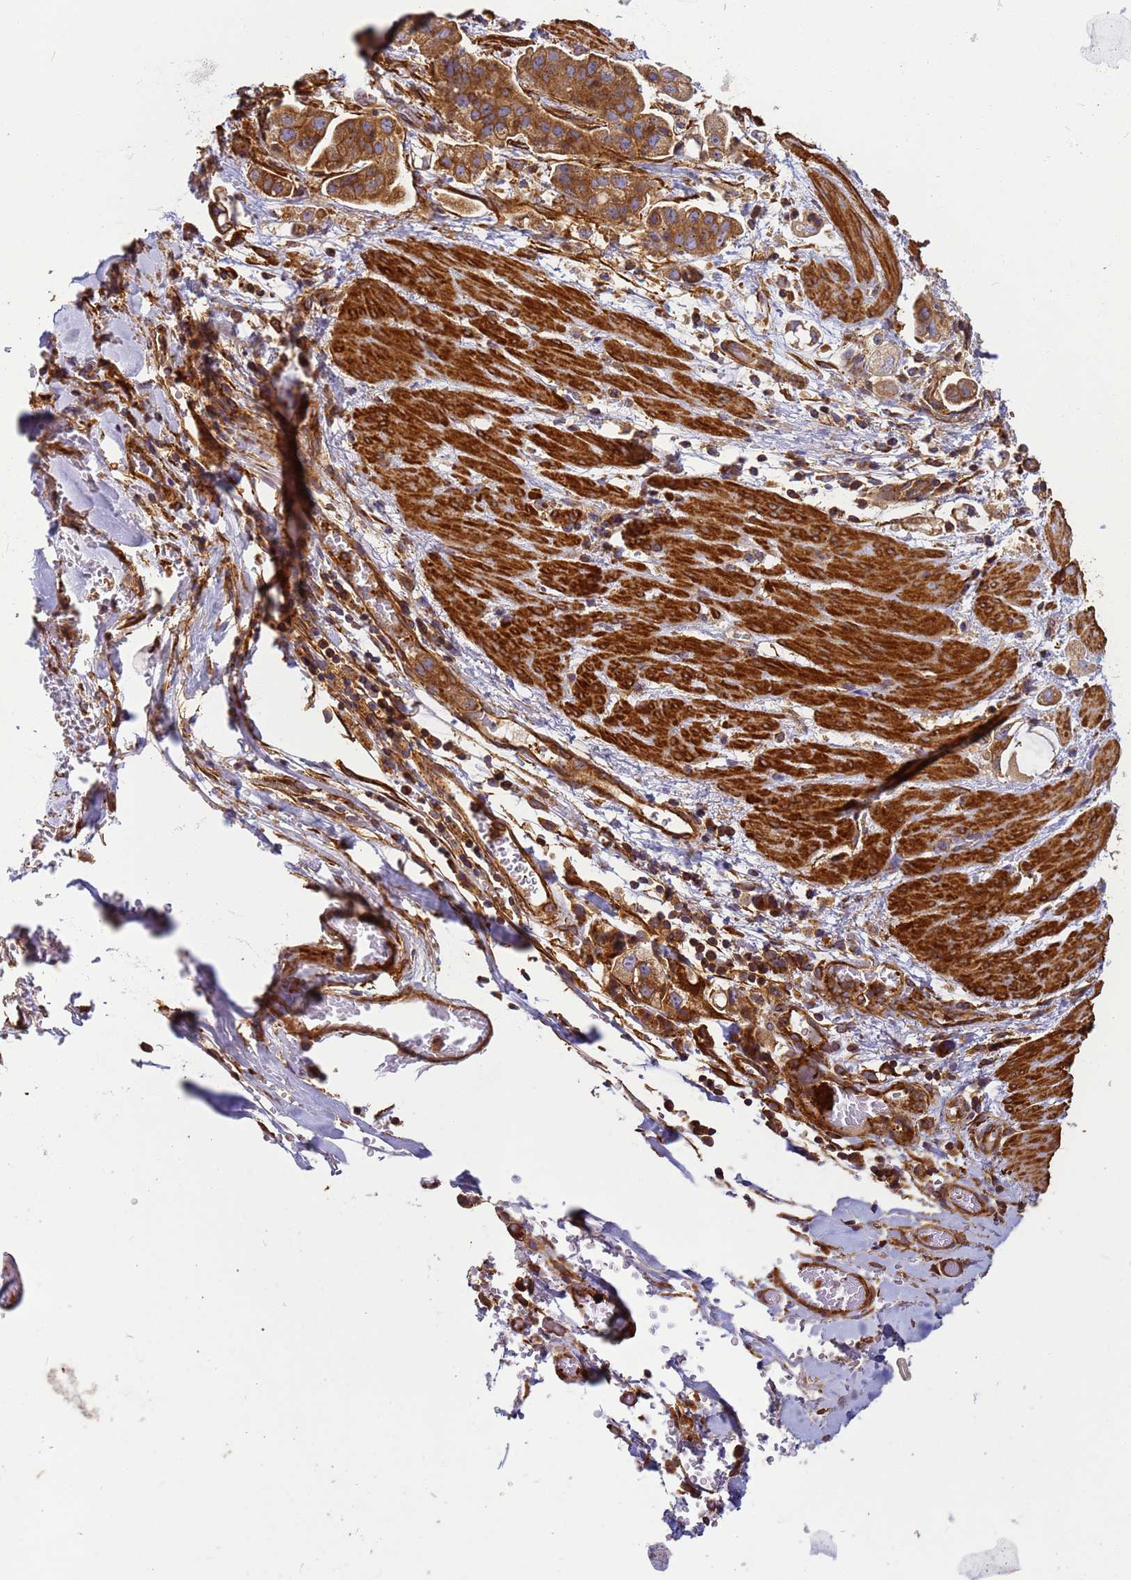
{"staining": {"intensity": "moderate", "quantity": ">75%", "location": "cytoplasmic/membranous"}, "tissue": "stomach cancer", "cell_type": "Tumor cells", "image_type": "cancer", "snomed": [{"axis": "morphology", "description": "Adenocarcinoma, NOS"}, {"axis": "topography", "description": "Stomach"}], "caption": "Protein staining exhibits moderate cytoplasmic/membranous expression in about >75% of tumor cells in stomach cancer.", "gene": "C2CD5", "patient": {"sex": "male", "age": 62}}